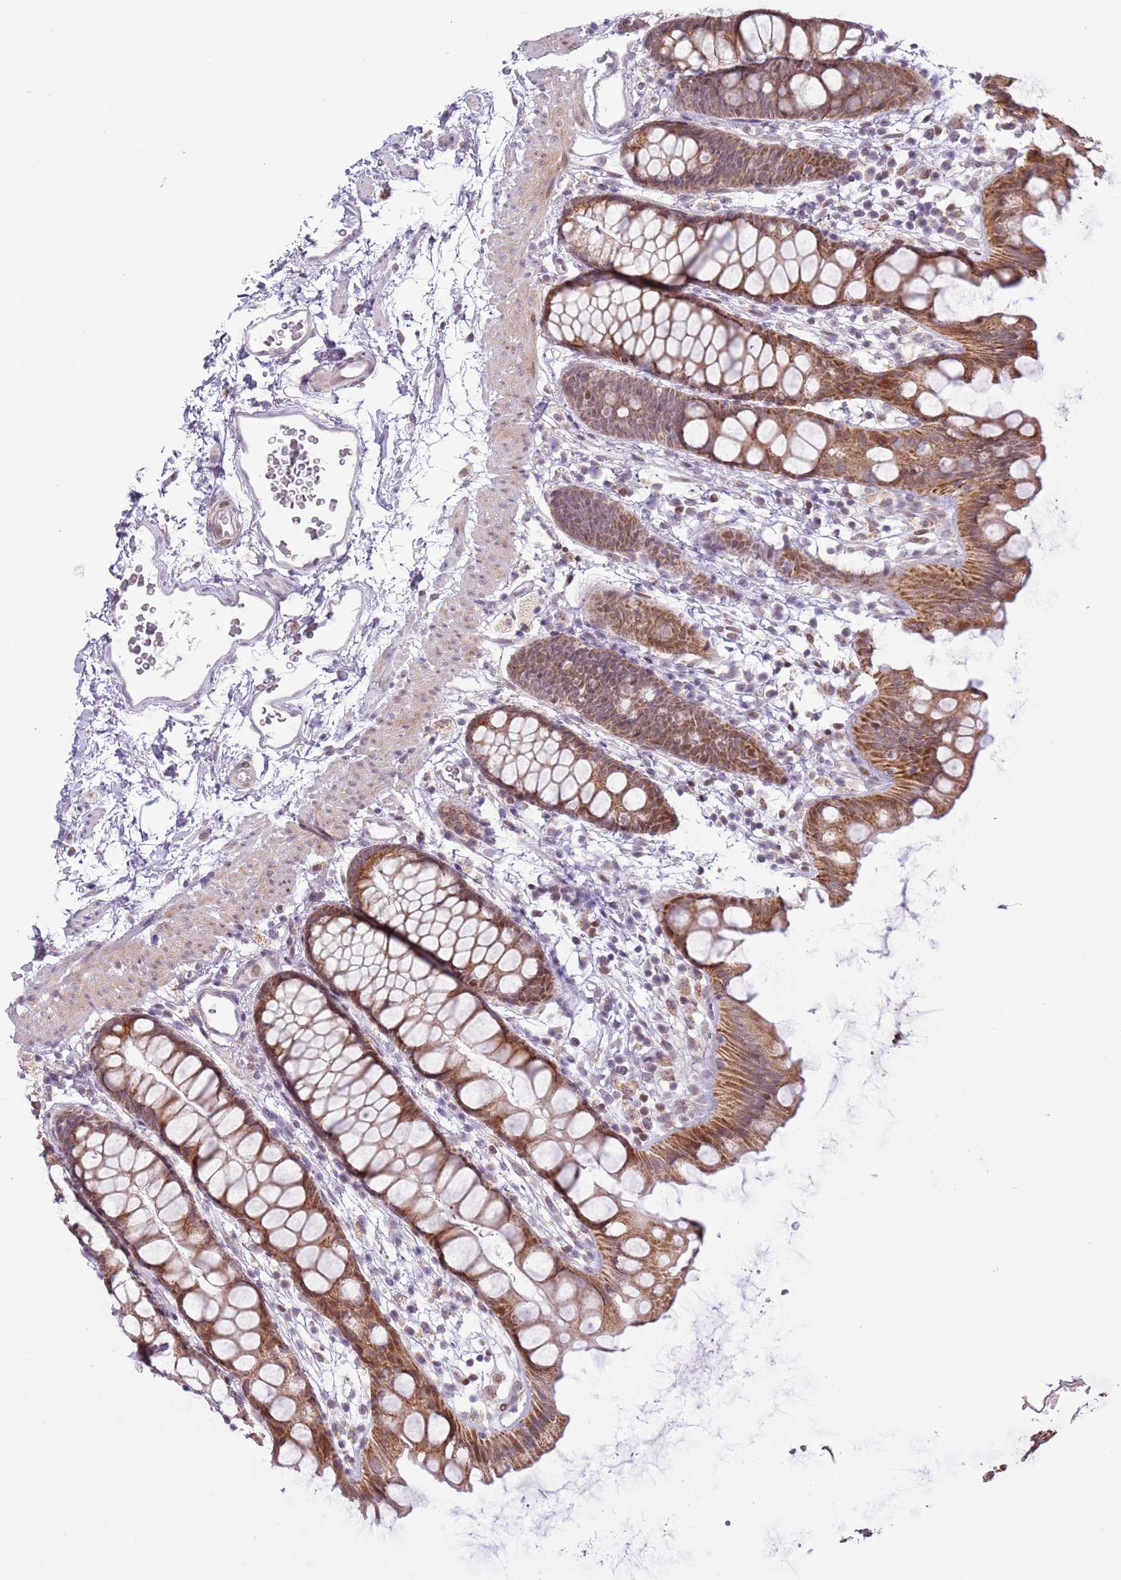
{"staining": {"intensity": "moderate", "quantity": ">75%", "location": "cytoplasmic/membranous"}, "tissue": "rectum", "cell_type": "Glandular cells", "image_type": "normal", "snomed": [{"axis": "morphology", "description": "Normal tissue, NOS"}, {"axis": "topography", "description": "Rectum"}], "caption": "Protein analysis of benign rectum demonstrates moderate cytoplasmic/membranous expression in approximately >75% of glandular cells.", "gene": "MLLT11", "patient": {"sex": "female", "age": 65}}